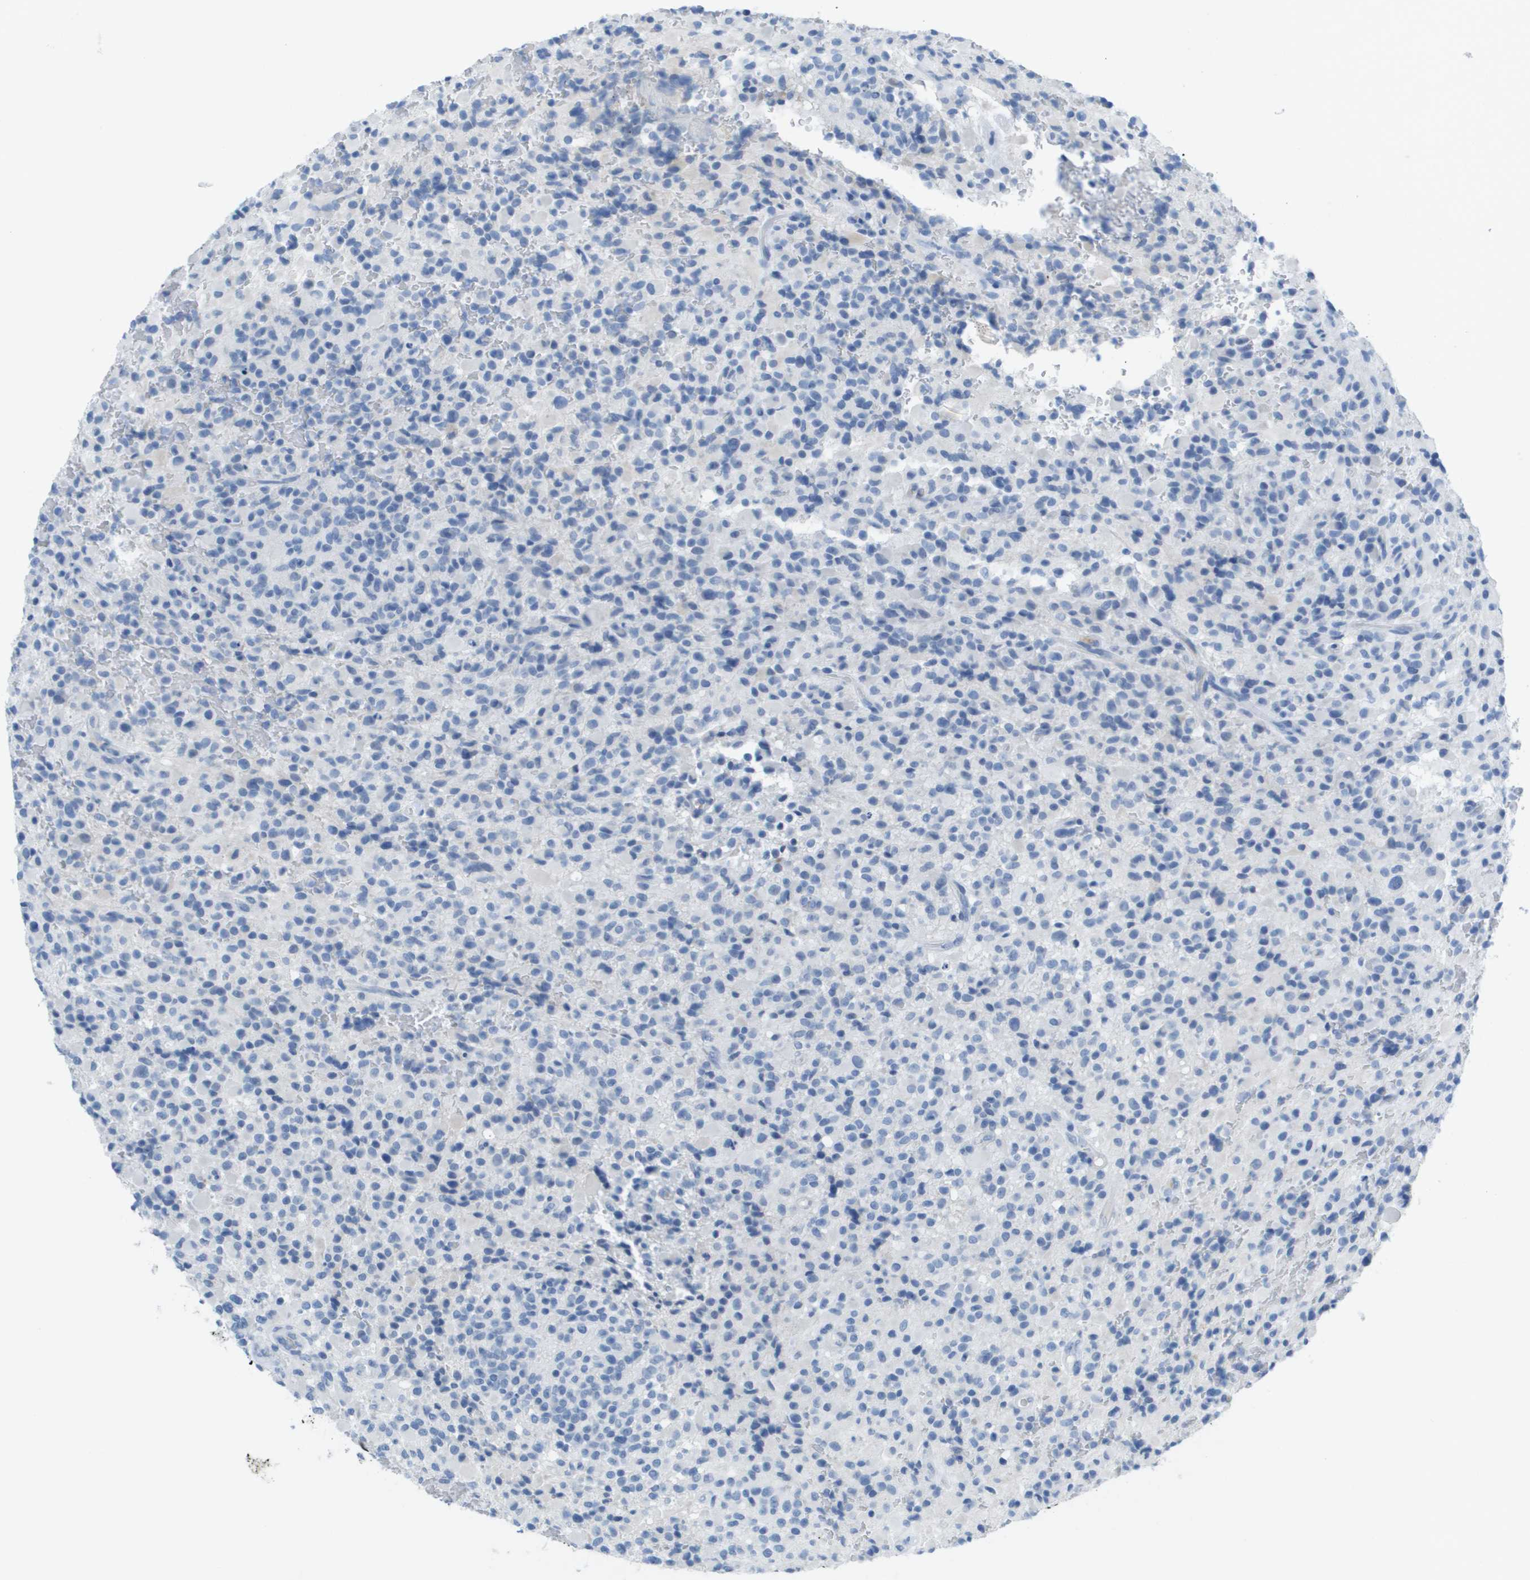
{"staining": {"intensity": "strong", "quantity": "<25%", "location": "cytoplasmic/membranous"}, "tissue": "glioma", "cell_type": "Tumor cells", "image_type": "cancer", "snomed": [{"axis": "morphology", "description": "Glioma, malignant, High grade"}, {"axis": "topography", "description": "Brain"}], "caption": "Protein expression analysis of glioma shows strong cytoplasmic/membranous positivity in about <25% of tumor cells.", "gene": "GPR18", "patient": {"sex": "male", "age": 71}}